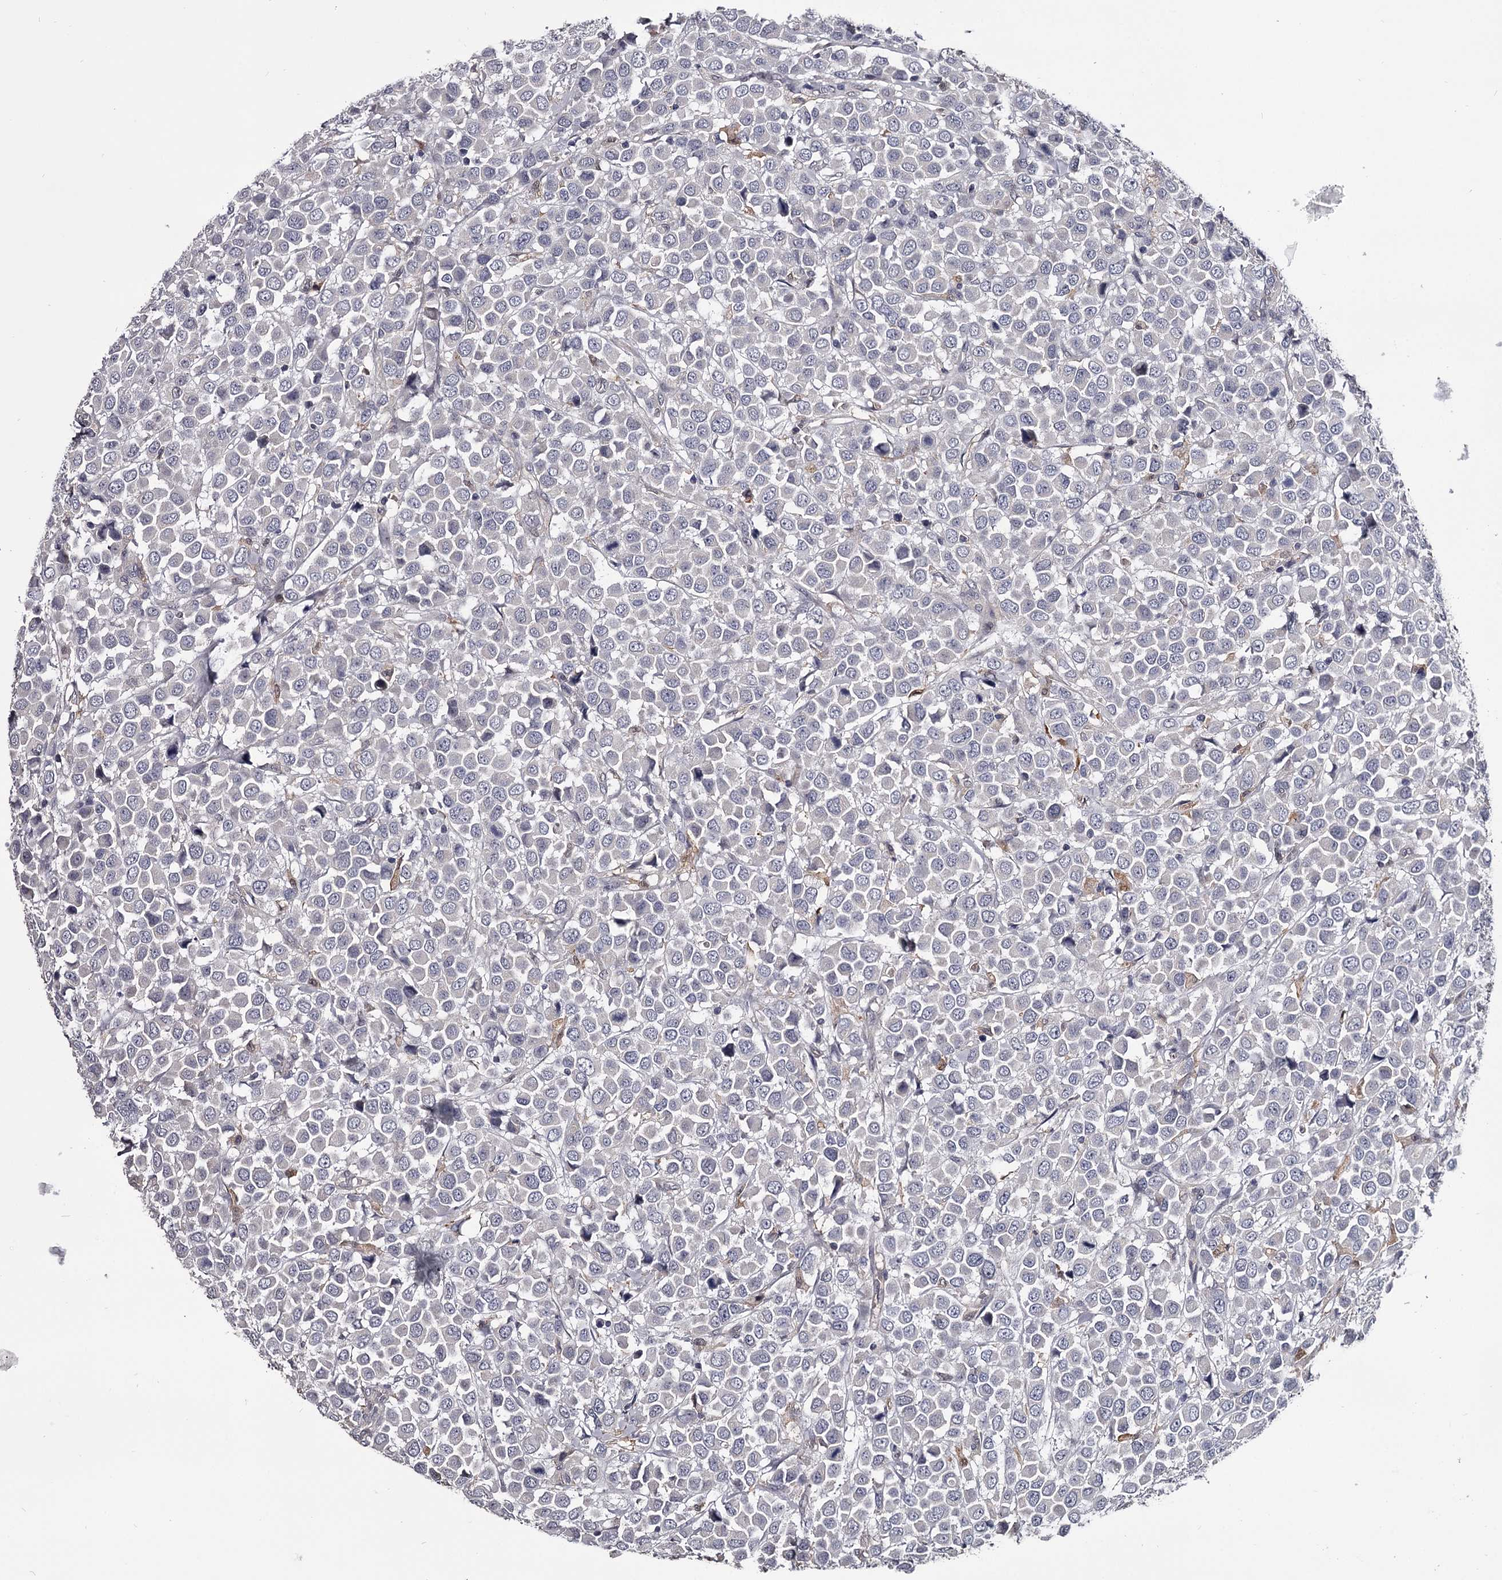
{"staining": {"intensity": "negative", "quantity": "none", "location": "none"}, "tissue": "breast cancer", "cell_type": "Tumor cells", "image_type": "cancer", "snomed": [{"axis": "morphology", "description": "Duct carcinoma"}, {"axis": "topography", "description": "Breast"}], "caption": "The micrograph demonstrates no significant staining in tumor cells of breast cancer.", "gene": "GSTO1", "patient": {"sex": "female", "age": 61}}